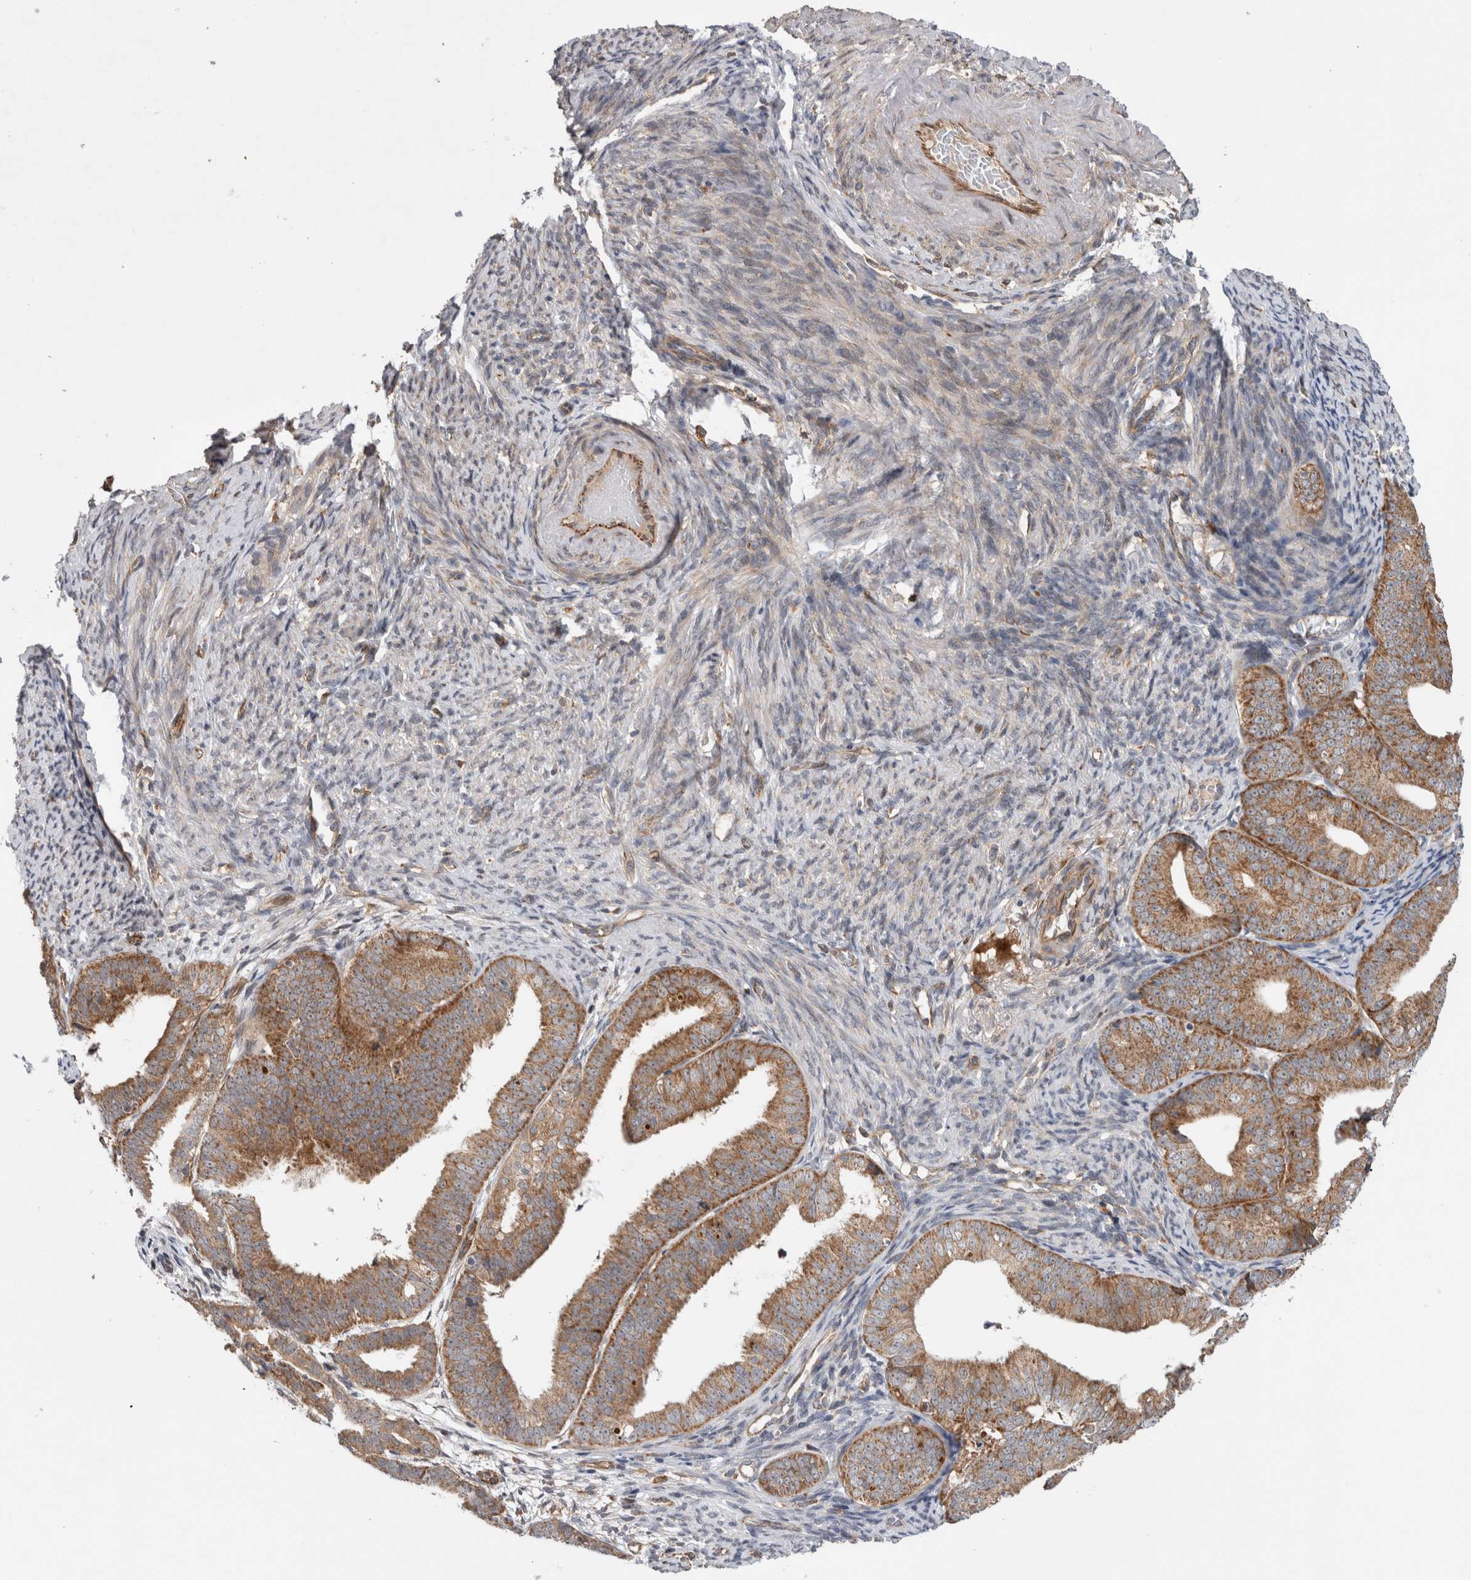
{"staining": {"intensity": "moderate", "quantity": ">75%", "location": "cytoplasmic/membranous"}, "tissue": "endometrial cancer", "cell_type": "Tumor cells", "image_type": "cancer", "snomed": [{"axis": "morphology", "description": "Adenocarcinoma, NOS"}, {"axis": "topography", "description": "Endometrium"}], "caption": "The immunohistochemical stain labels moderate cytoplasmic/membranous staining in tumor cells of endometrial cancer tissue. (IHC, brightfield microscopy, high magnification).", "gene": "ADGRL3", "patient": {"sex": "female", "age": 63}}